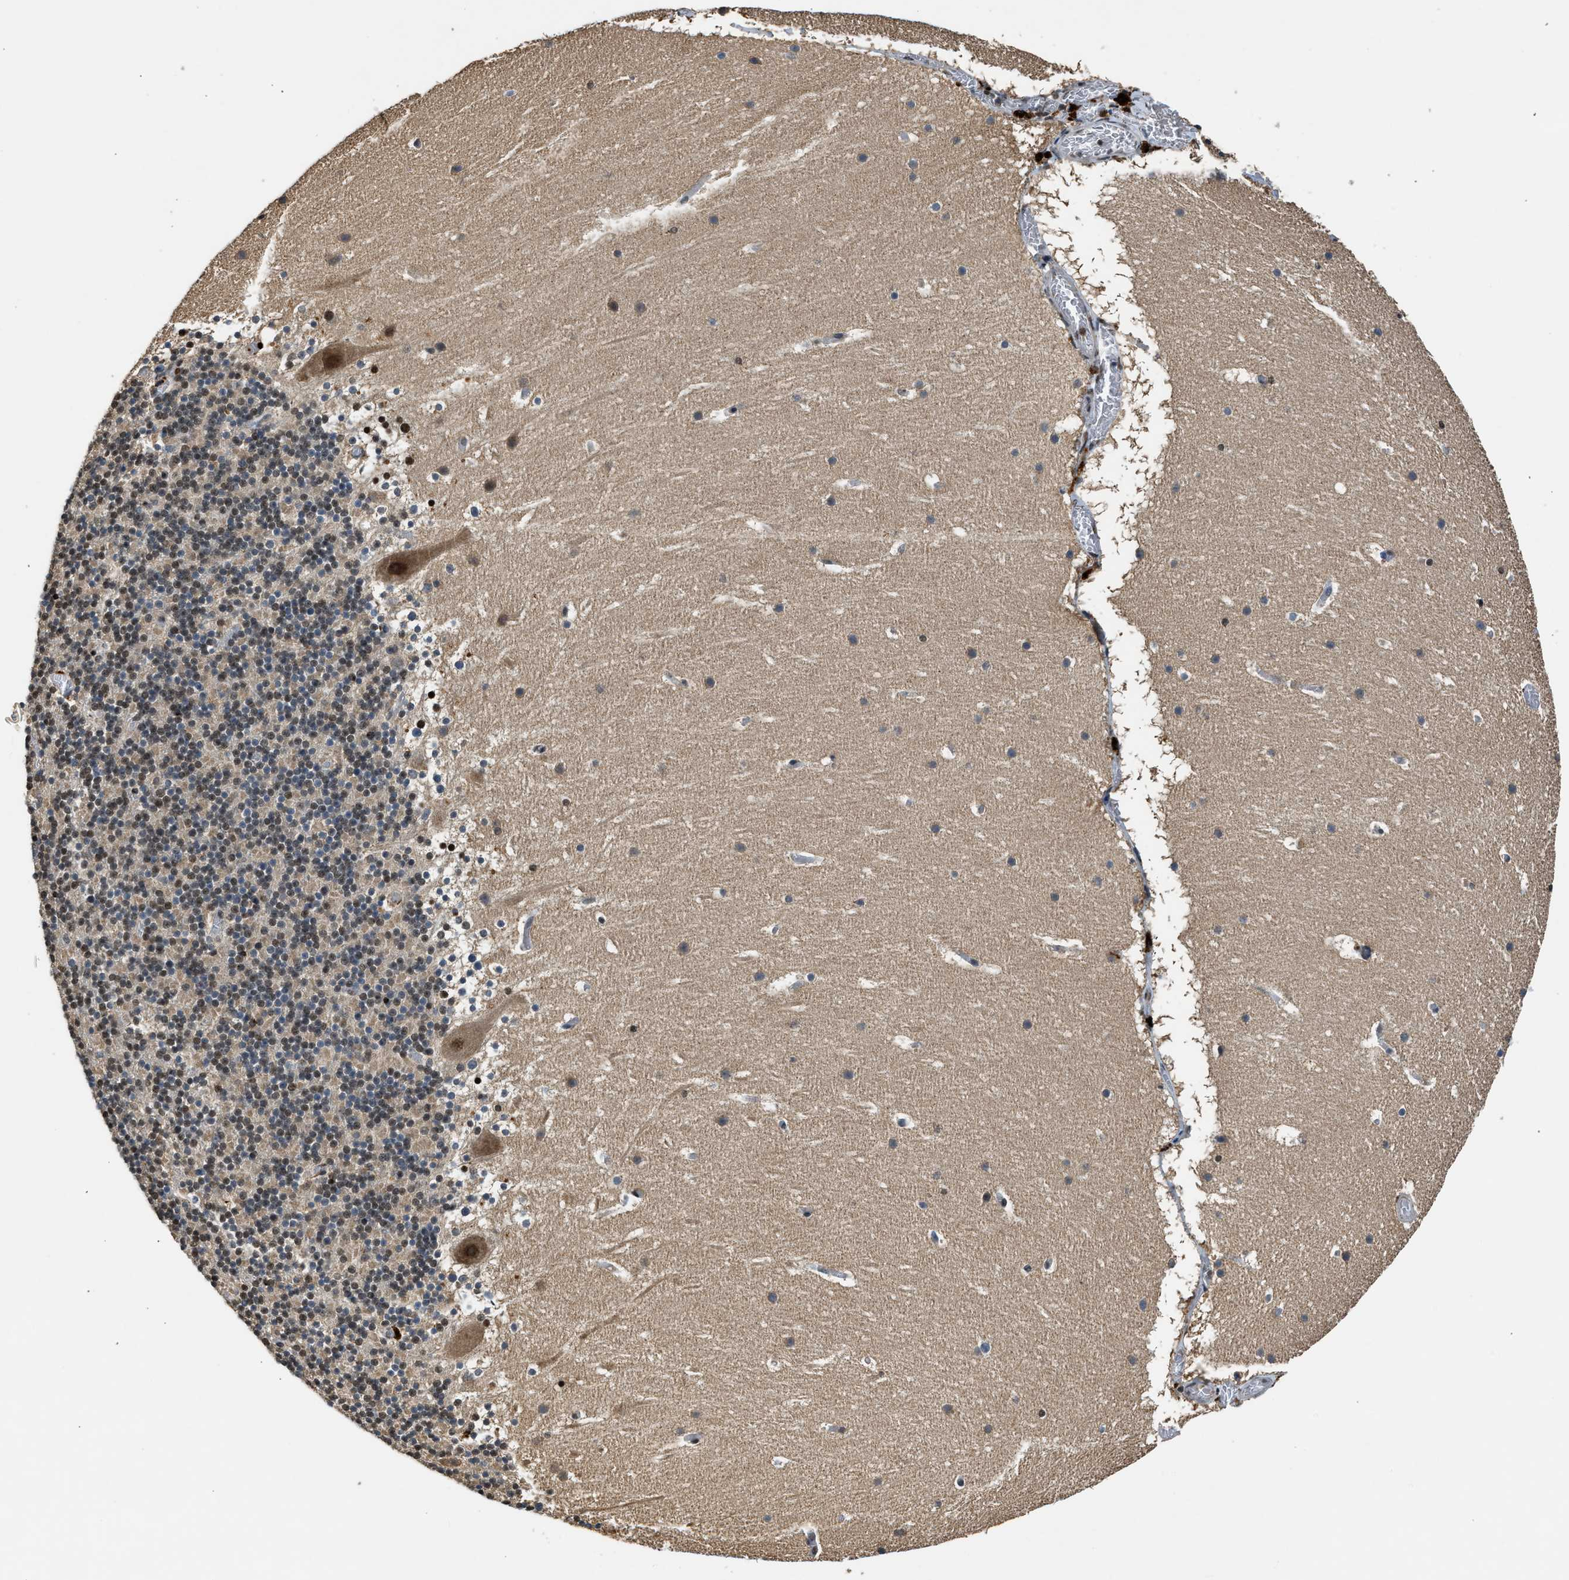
{"staining": {"intensity": "moderate", "quantity": "<25%", "location": "nuclear"}, "tissue": "cerebellum", "cell_type": "Cells in granular layer", "image_type": "normal", "snomed": [{"axis": "morphology", "description": "Normal tissue, NOS"}, {"axis": "topography", "description": "Cerebellum"}], "caption": "A brown stain highlights moderate nuclear expression of a protein in cells in granular layer of normal cerebellum. (DAB (3,3'-diaminobenzidine) IHC, brown staining for protein, blue staining for nuclei).", "gene": "SLC15A4", "patient": {"sex": "male", "age": 45}}